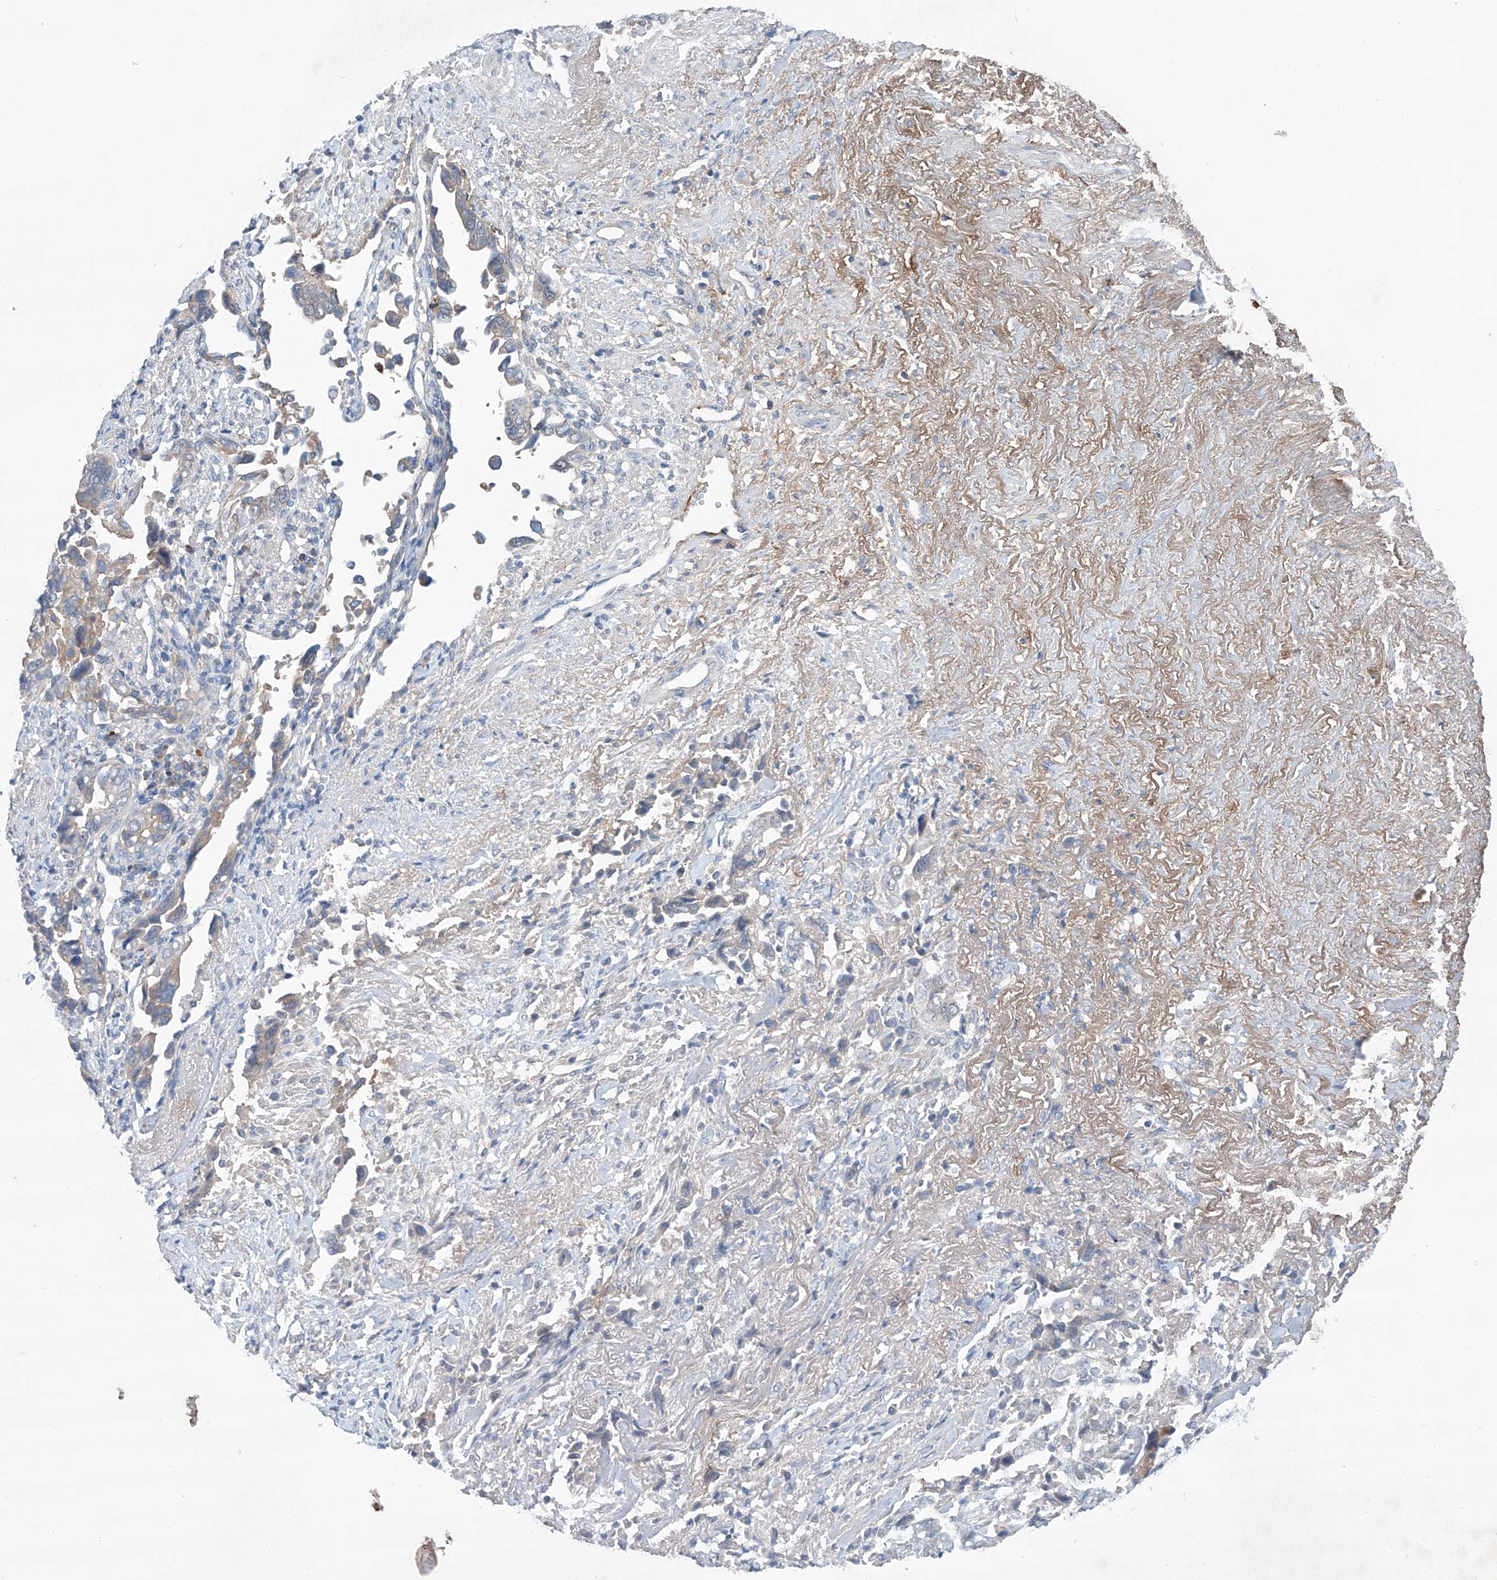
{"staining": {"intensity": "weak", "quantity": "25%-75%", "location": "cytoplasmic/membranous"}, "tissue": "liver cancer", "cell_type": "Tumor cells", "image_type": "cancer", "snomed": [{"axis": "morphology", "description": "Cholangiocarcinoma"}, {"axis": "topography", "description": "Liver"}], "caption": "Liver cancer (cholangiocarcinoma) stained with immunohistochemistry (IHC) exhibits weak cytoplasmic/membranous expression in about 25%-75% of tumor cells. The staining was performed using DAB to visualize the protein expression in brown, while the nuclei were stained in blue with hematoxylin (Magnification: 20x).", "gene": "SIX4", "patient": {"sex": "female", "age": 79}}